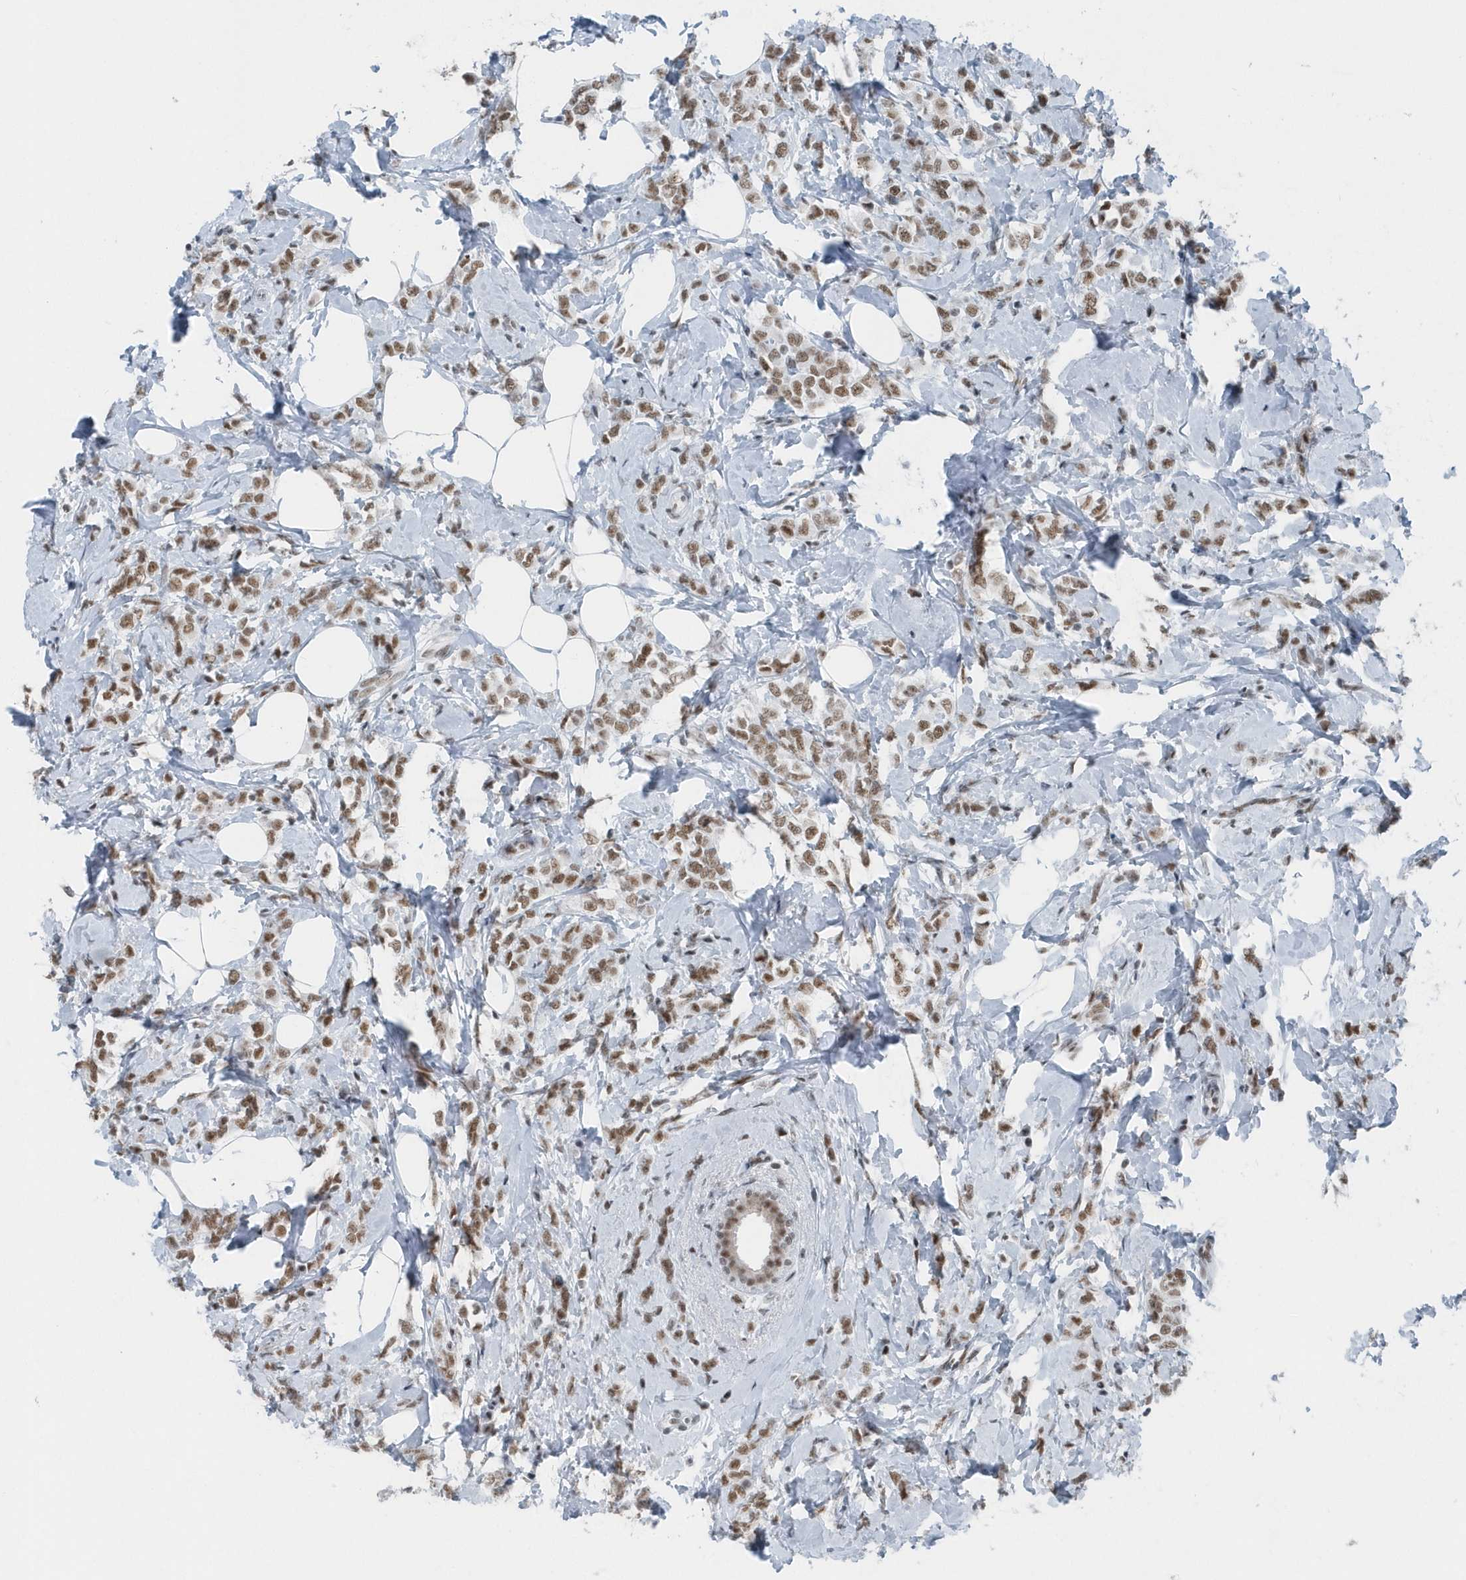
{"staining": {"intensity": "moderate", "quantity": ">75%", "location": "nuclear"}, "tissue": "breast cancer", "cell_type": "Tumor cells", "image_type": "cancer", "snomed": [{"axis": "morphology", "description": "Lobular carcinoma"}, {"axis": "topography", "description": "Breast"}], "caption": "About >75% of tumor cells in breast cancer (lobular carcinoma) demonstrate moderate nuclear protein positivity as visualized by brown immunohistochemical staining.", "gene": "FIP1L1", "patient": {"sex": "female", "age": 47}}